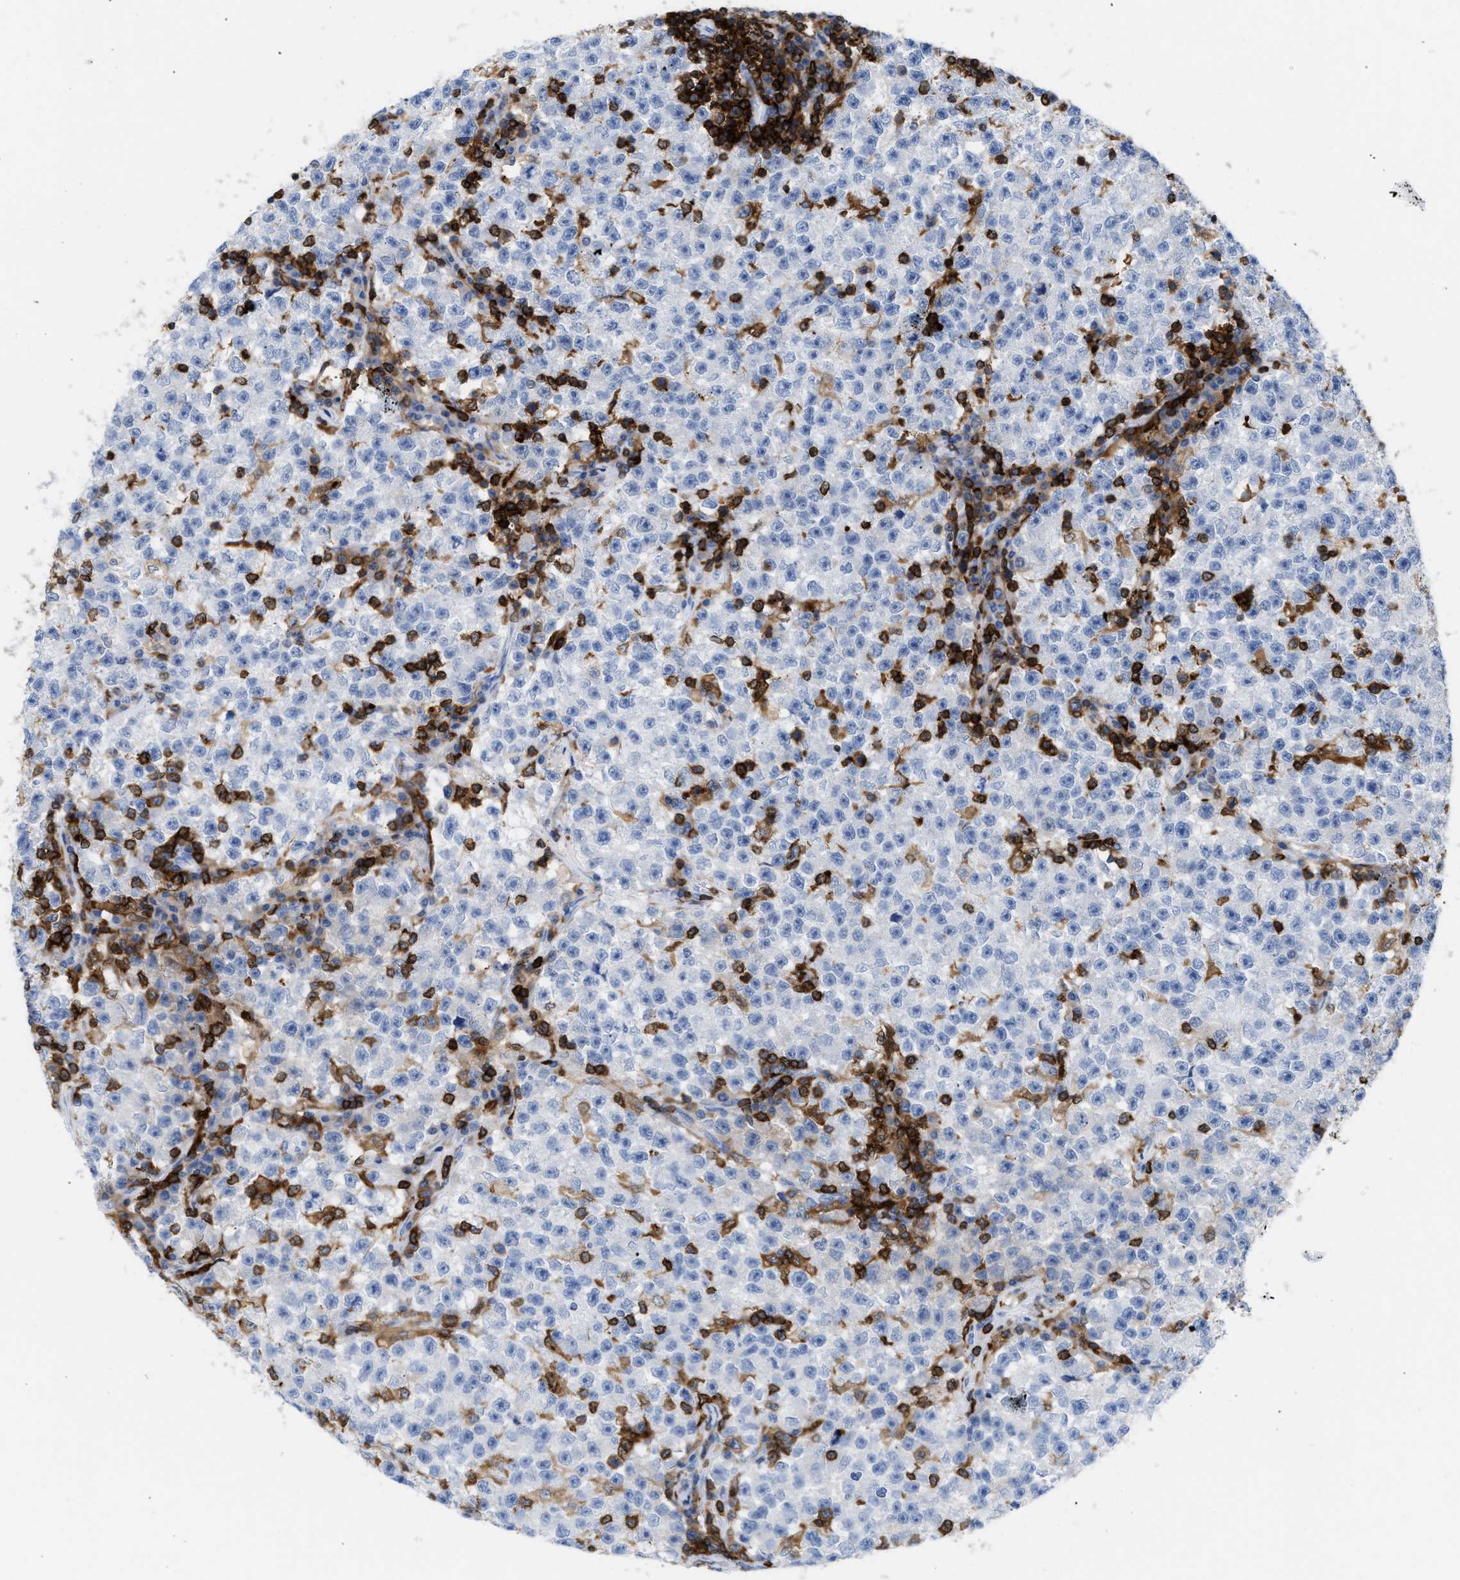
{"staining": {"intensity": "negative", "quantity": "none", "location": "none"}, "tissue": "testis cancer", "cell_type": "Tumor cells", "image_type": "cancer", "snomed": [{"axis": "morphology", "description": "Seminoma, NOS"}, {"axis": "topography", "description": "Testis"}], "caption": "Testis seminoma was stained to show a protein in brown. There is no significant positivity in tumor cells.", "gene": "LCP1", "patient": {"sex": "male", "age": 22}}